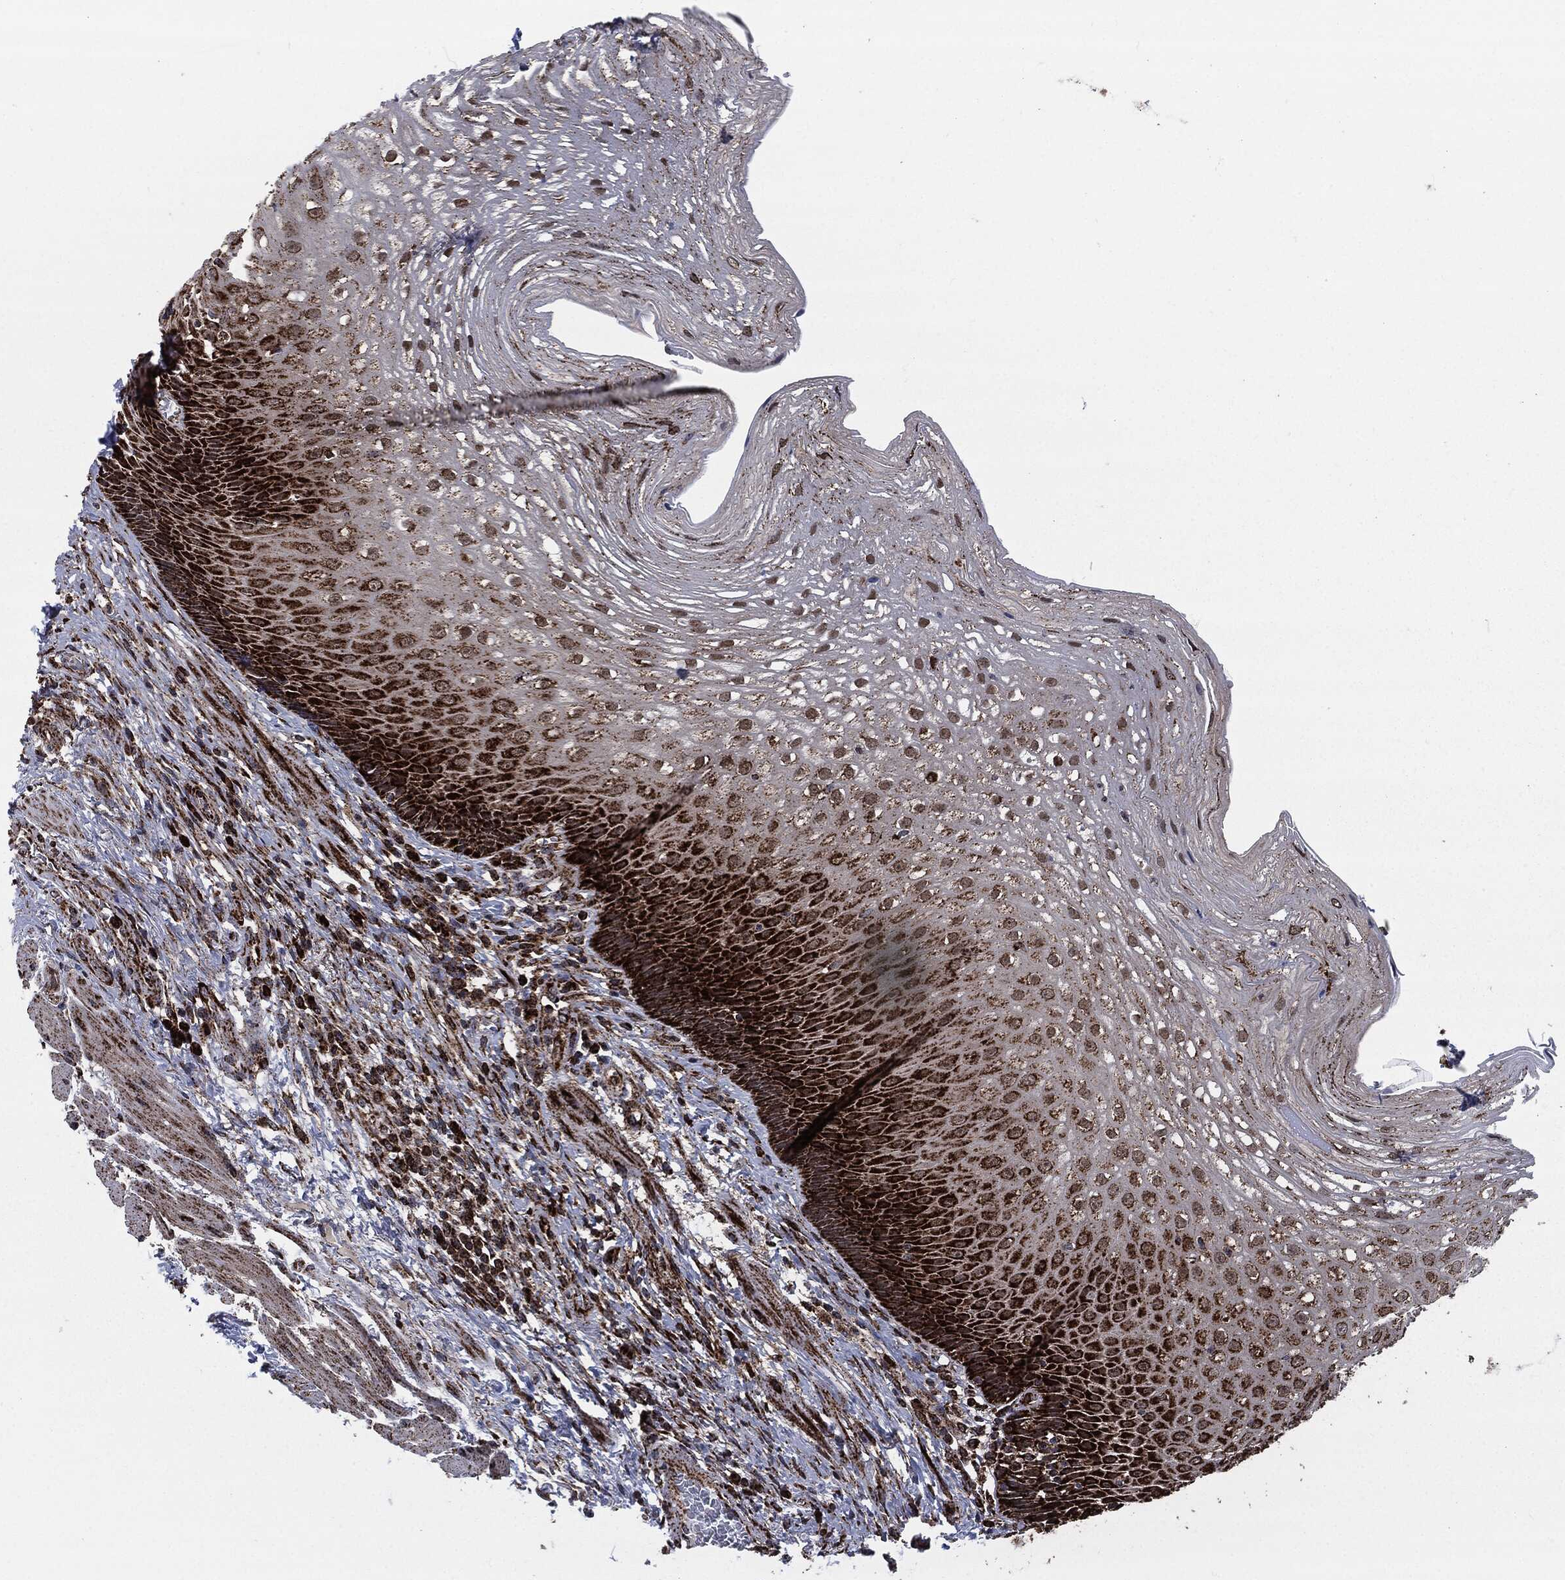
{"staining": {"intensity": "strong", "quantity": "25%-75%", "location": "cytoplasmic/membranous"}, "tissue": "esophagus", "cell_type": "Squamous epithelial cells", "image_type": "normal", "snomed": [{"axis": "morphology", "description": "Normal tissue, NOS"}, {"axis": "topography", "description": "Esophagus"}], "caption": "Esophagus stained with a brown dye demonstrates strong cytoplasmic/membranous positive expression in approximately 25%-75% of squamous epithelial cells.", "gene": "FH", "patient": {"sex": "male", "age": 63}}